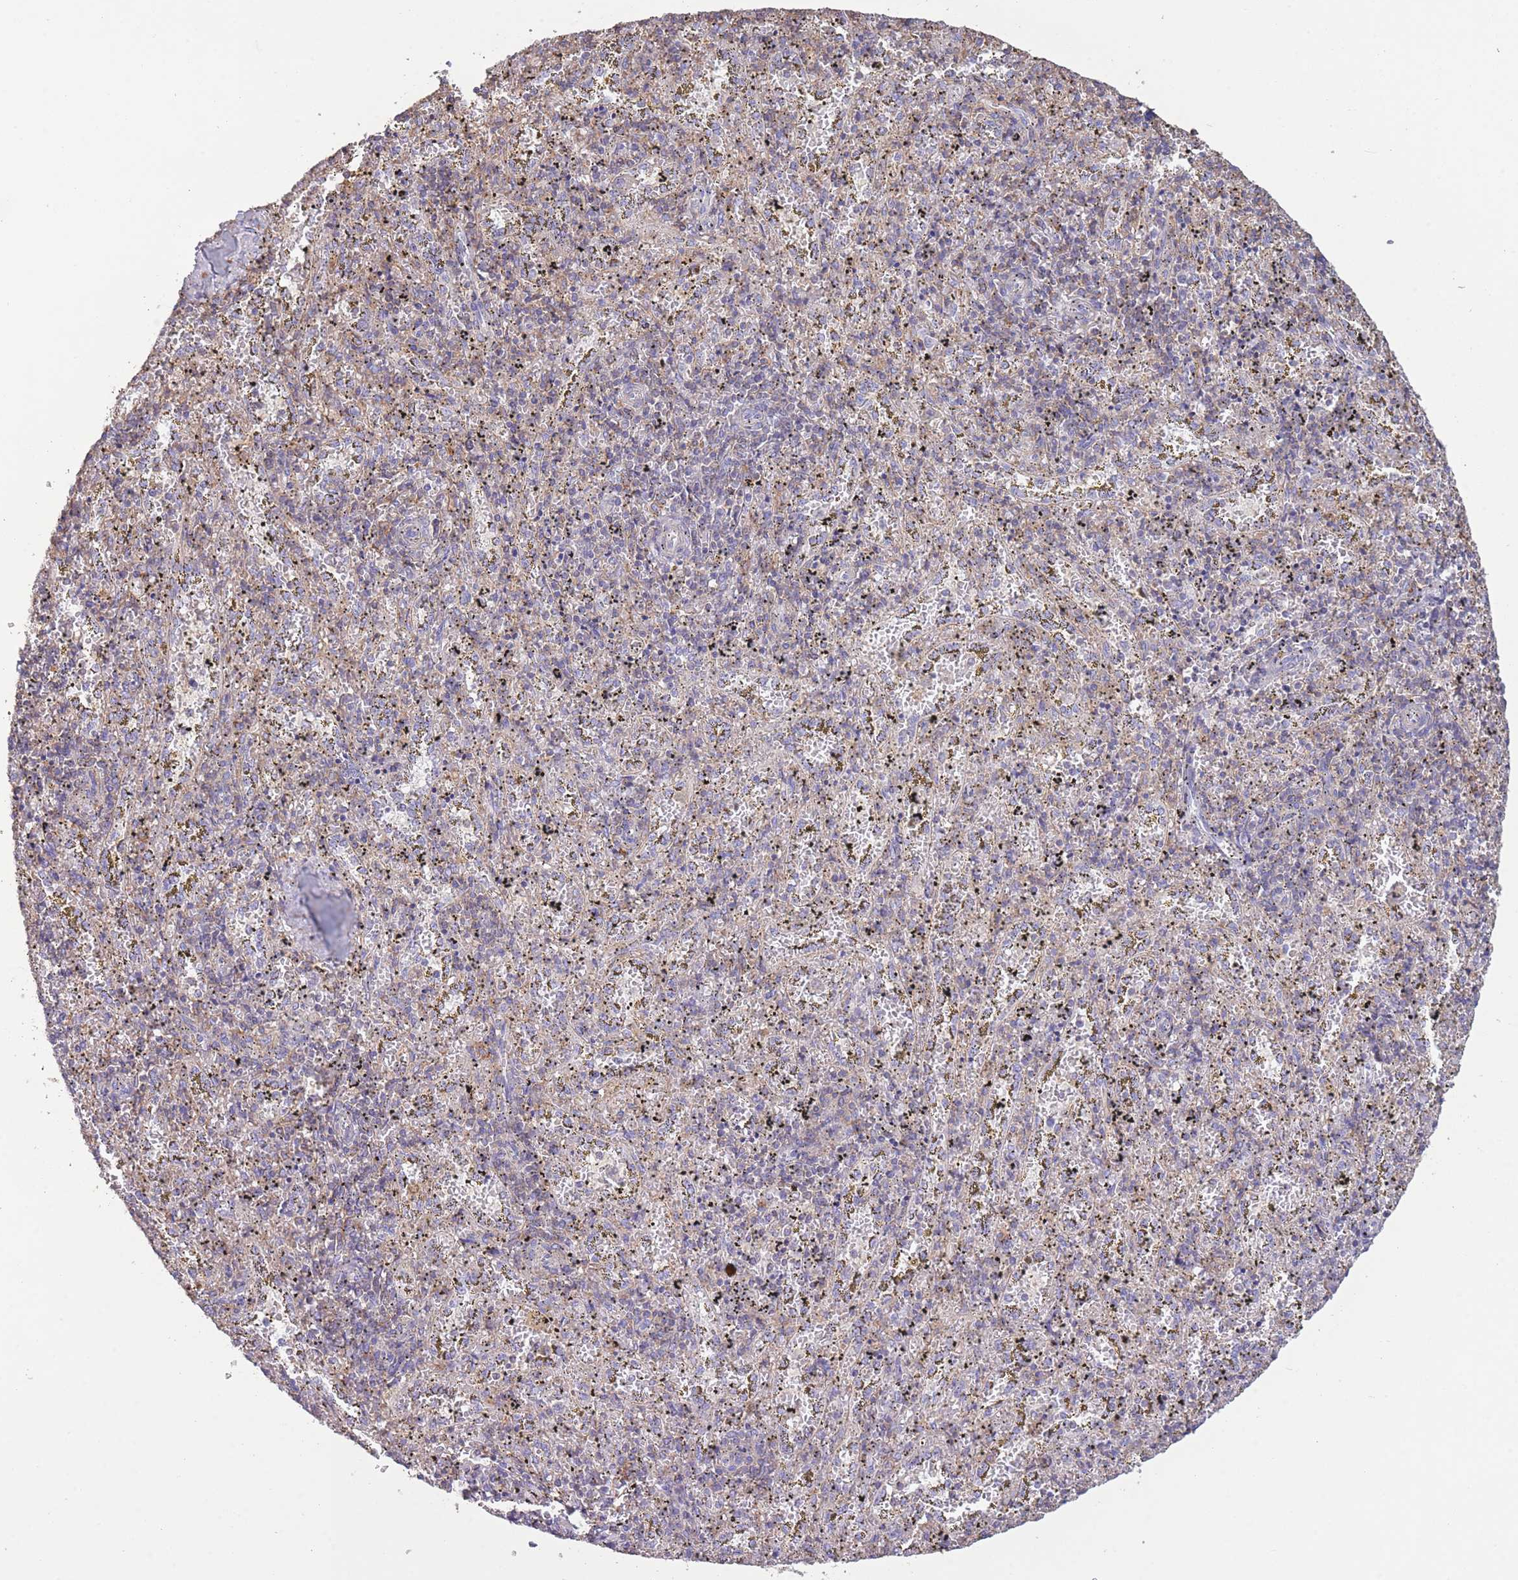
{"staining": {"intensity": "negative", "quantity": "none", "location": "none"}, "tissue": "spleen", "cell_type": "Cells in red pulp", "image_type": "normal", "snomed": [{"axis": "morphology", "description": "Normal tissue, NOS"}, {"axis": "topography", "description": "Spleen"}], "caption": "DAB (3,3'-diaminobenzidine) immunohistochemical staining of normal spleen shows no significant positivity in cells in red pulp.", "gene": "PDHA1", "patient": {"sex": "male", "age": 11}}